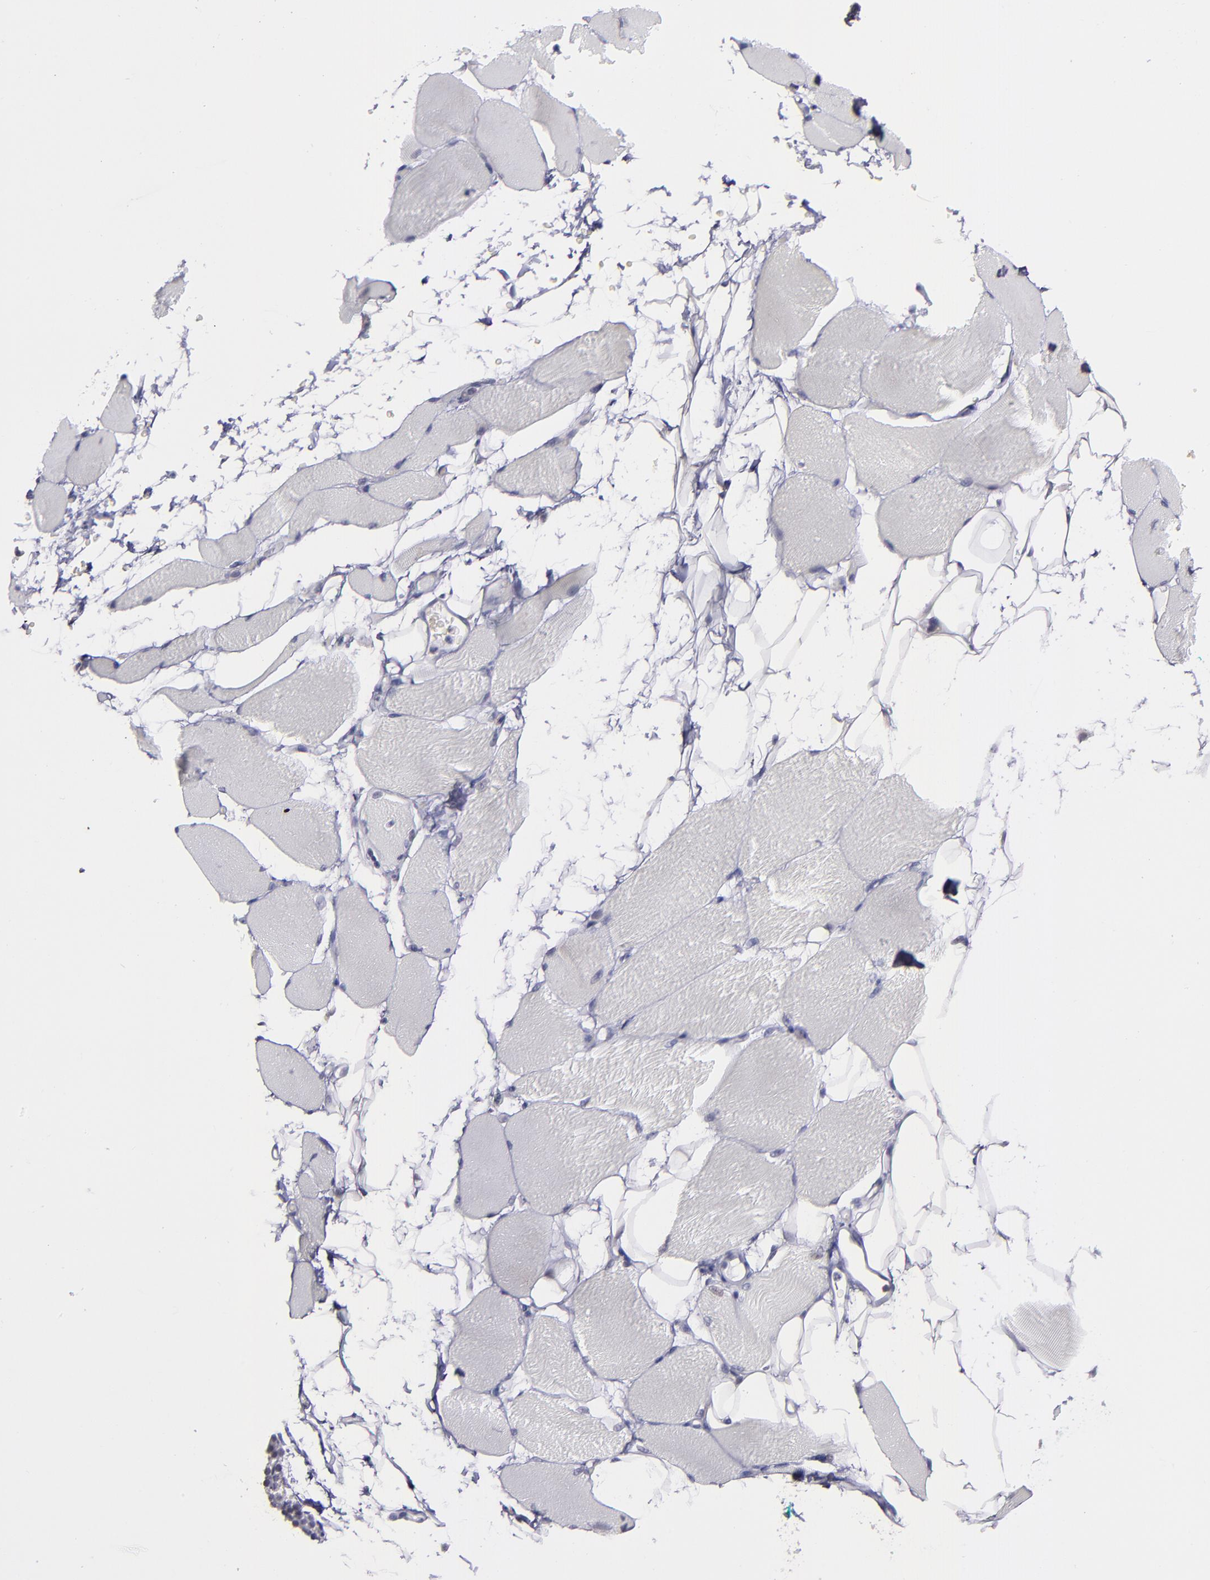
{"staining": {"intensity": "negative", "quantity": "none", "location": "none"}, "tissue": "skeletal muscle", "cell_type": "Myocytes", "image_type": "normal", "snomed": [{"axis": "morphology", "description": "Normal tissue, NOS"}, {"axis": "topography", "description": "Skeletal muscle"}, {"axis": "topography", "description": "Parathyroid gland"}], "caption": "Myocytes show no significant protein staining in benign skeletal muscle. (Stains: DAB (3,3'-diaminobenzidine) immunohistochemistry (IHC) with hematoxylin counter stain, Microscopy: brightfield microscopy at high magnification).", "gene": "OTUB2", "patient": {"sex": "female", "age": 37}}